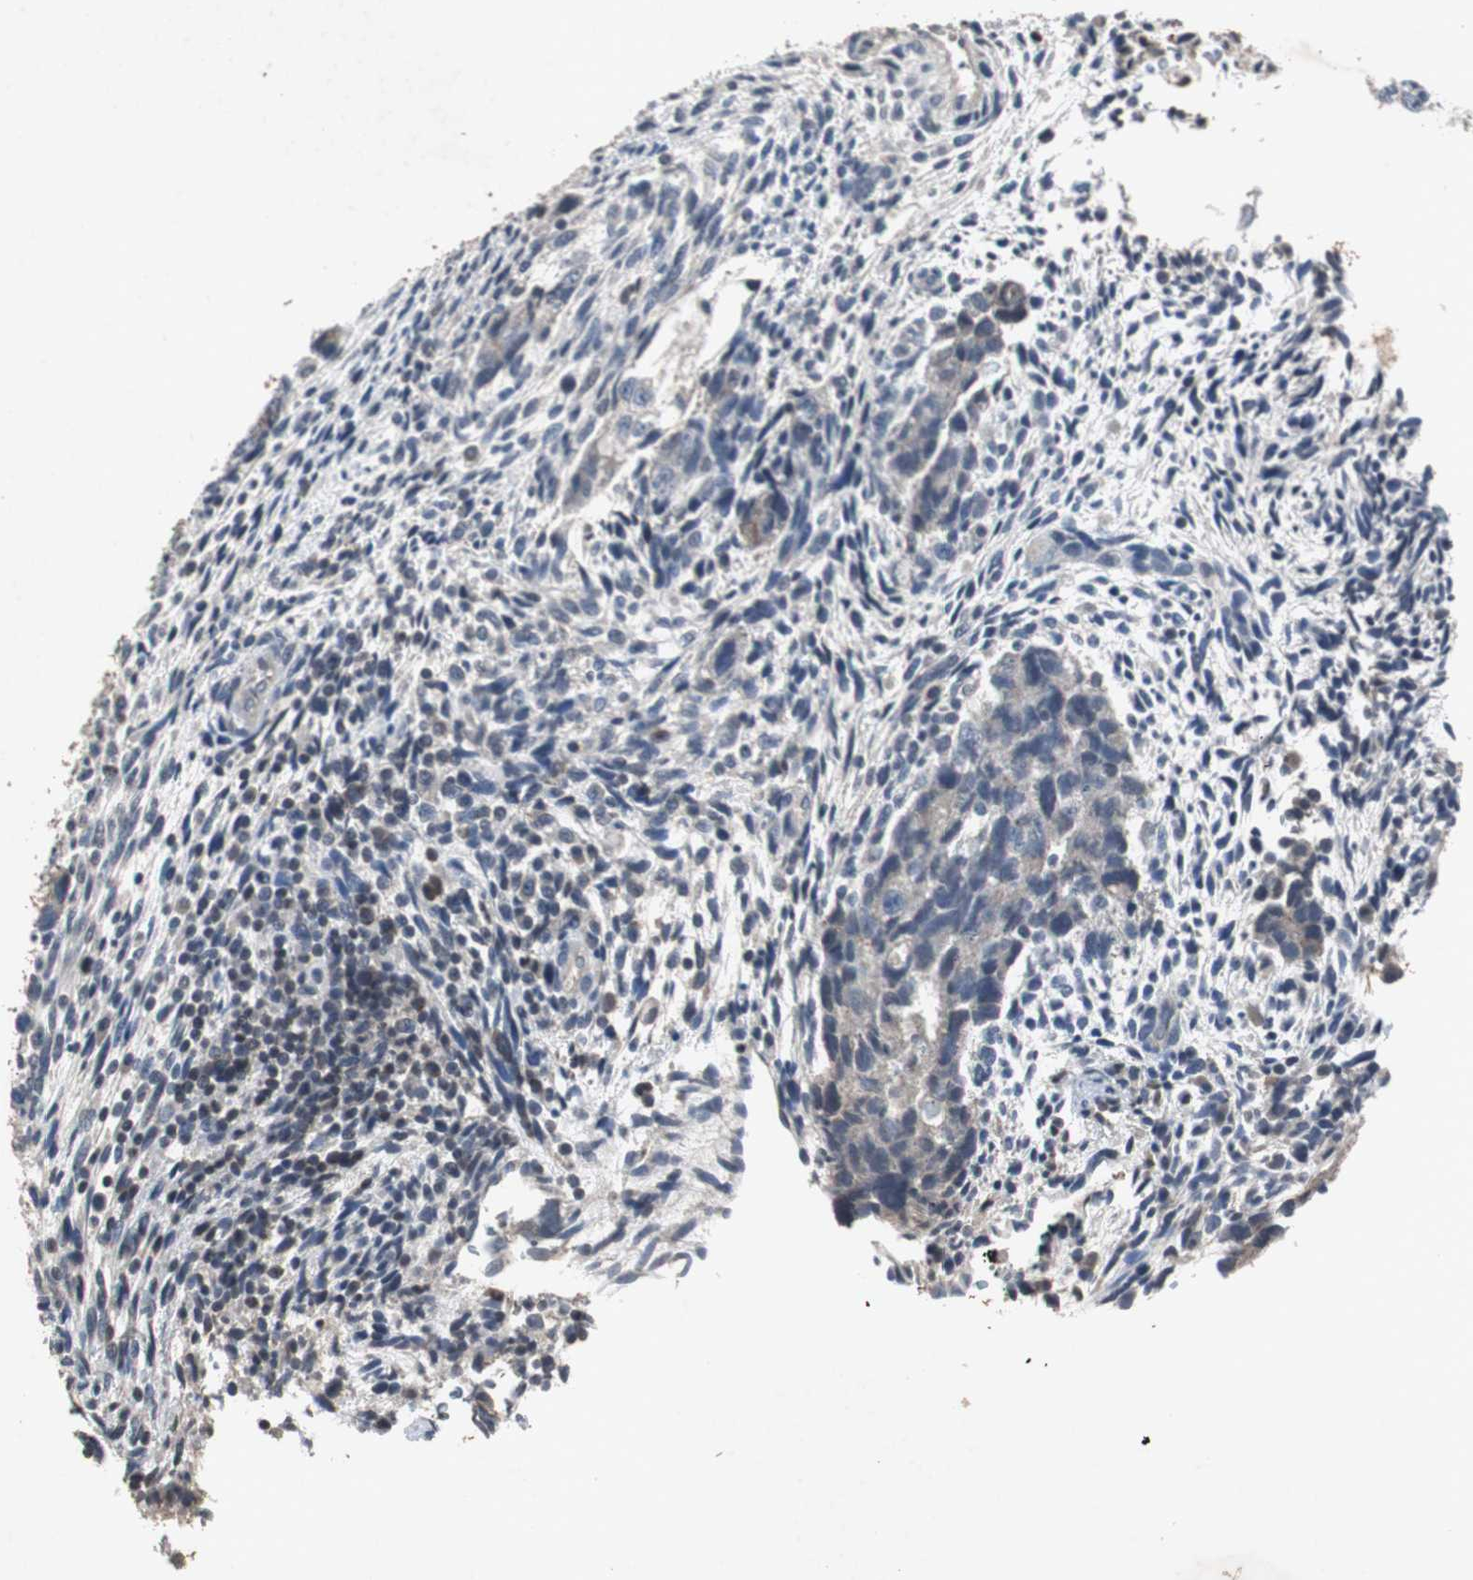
{"staining": {"intensity": "negative", "quantity": "none", "location": "none"}, "tissue": "testis cancer", "cell_type": "Tumor cells", "image_type": "cancer", "snomed": [{"axis": "morphology", "description": "Normal tissue, NOS"}, {"axis": "morphology", "description": "Carcinoma, Embryonal, NOS"}, {"axis": "topography", "description": "Testis"}], "caption": "Immunohistochemistry (IHC) histopathology image of testis cancer (embryonal carcinoma) stained for a protein (brown), which demonstrates no staining in tumor cells.", "gene": "ADNP2", "patient": {"sex": "male", "age": 36}}